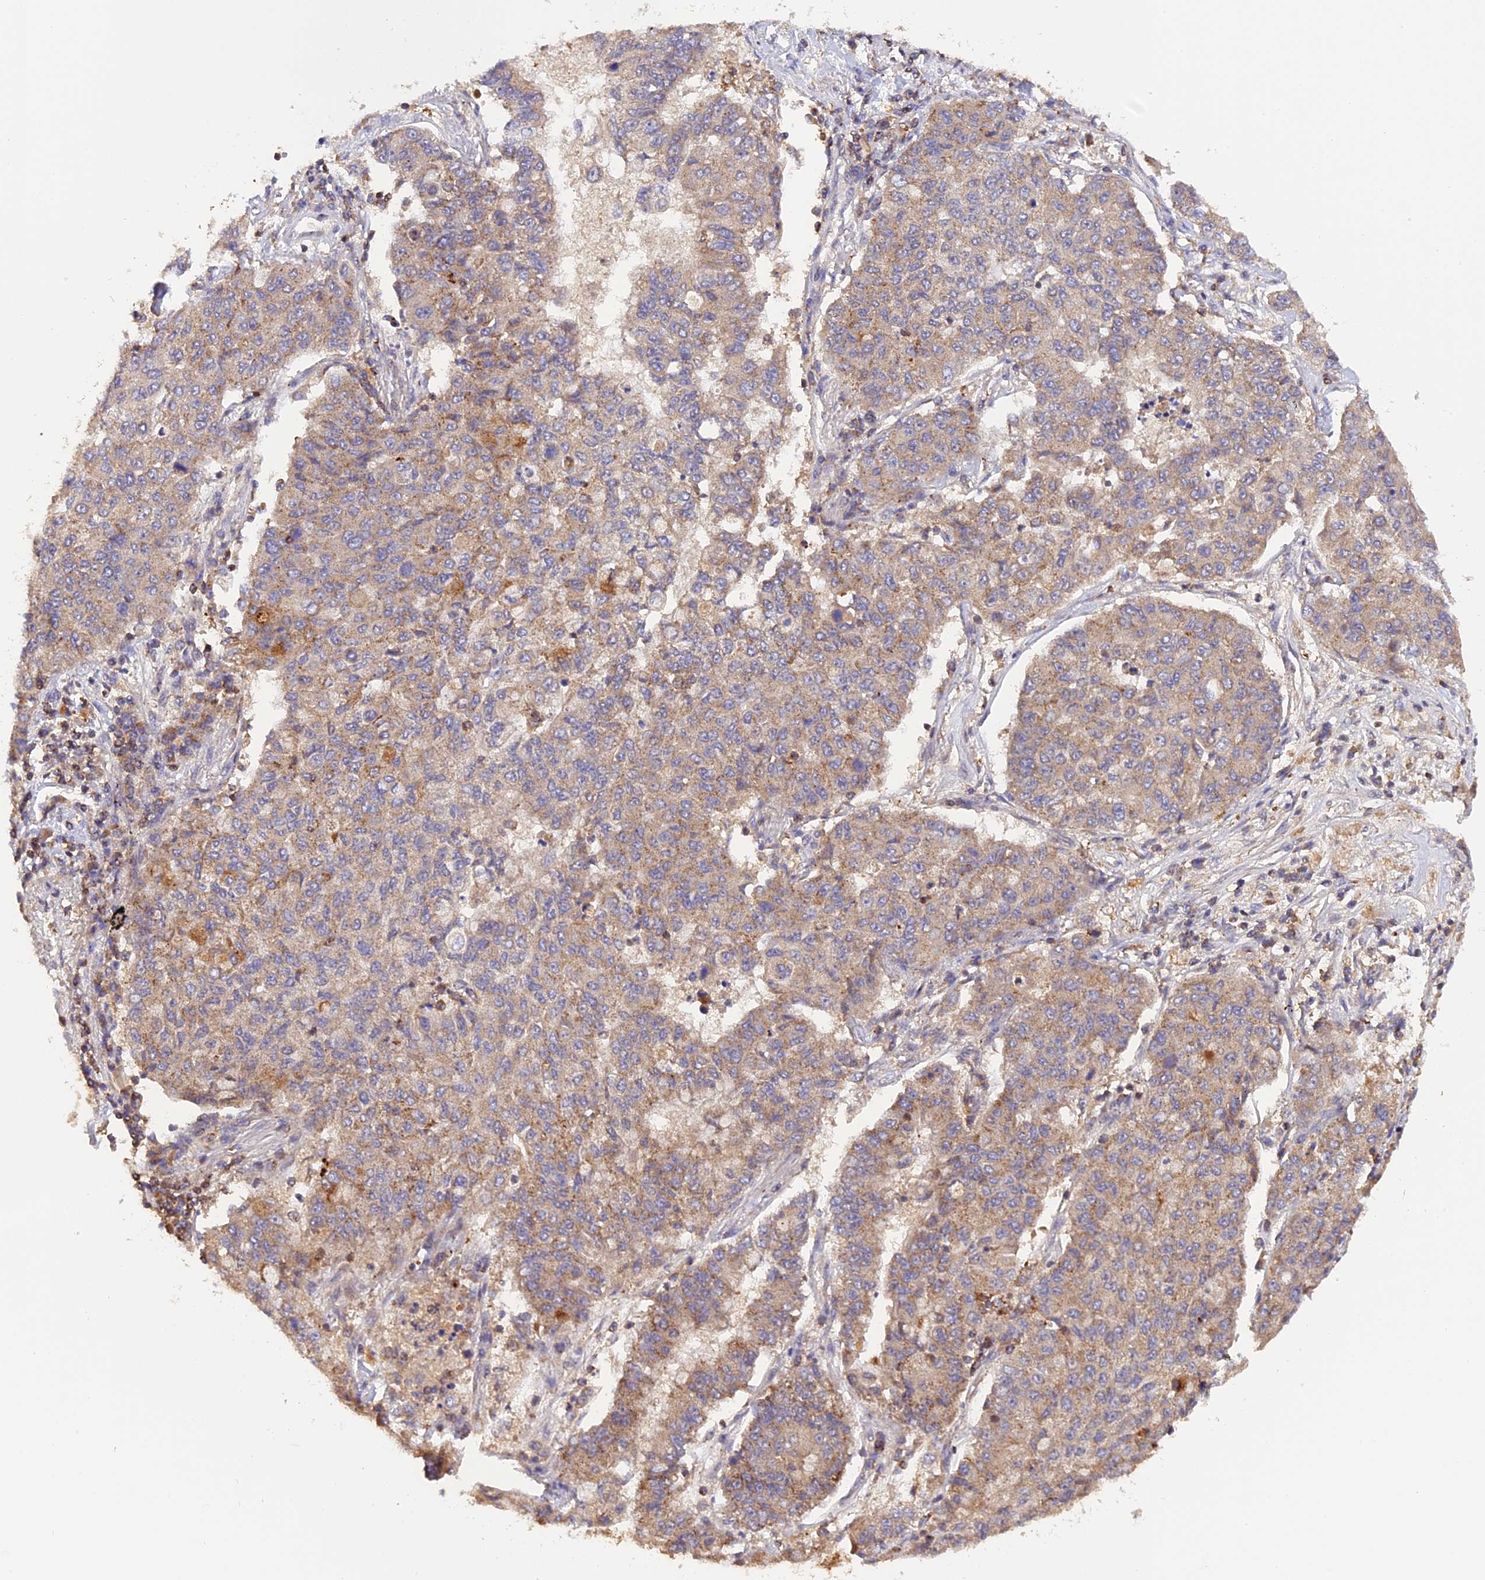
{"staining": {"intensity": "moderate", "quantity": "<25%", "location": "cytoplasmic/membranous"}, "tissue": "lung cancer", "cell_type": "Tumor cells", "image_type": "cancer", "snomed": [{"axis": "morphology", "description": "Squamous cell carcinoma, NOS"}, {"axis": "topography", "description": "Lung"}], "caption": "Tumor cells exhibit low levels of moderate cytoplasmic/membranous staining in approximately <25% of cells in human lung squamous cell carcinoma. Nuclei are stained in blue.", "gene": "PEX3", "patient": {"sex": "male", "age": 74}}